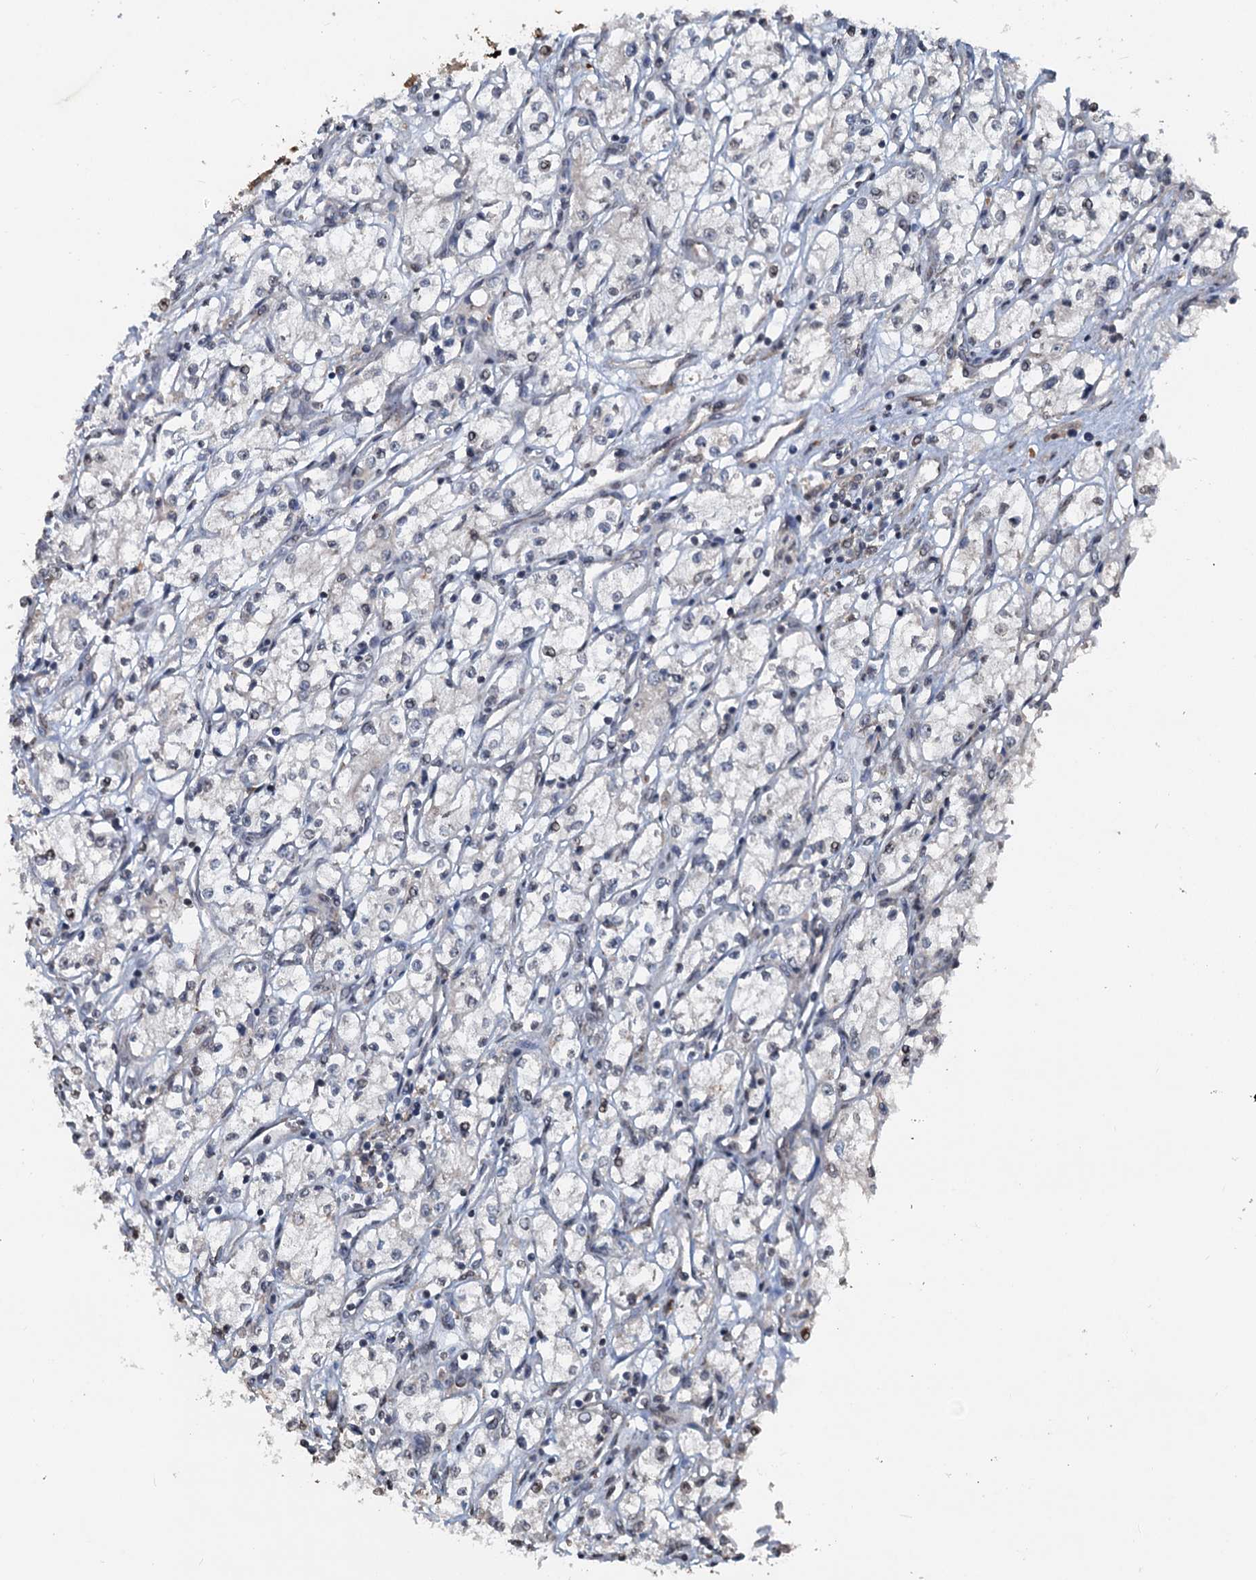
{"staining": {"intensity": "negative", "quantity": "none", "location": "none"}, "tissue": "renal cancer", "cell_type": "Tumor cells", "image_type": "cancer", "snomed": [{"axis": "morphology", "description": "Adenocarcinoma, NOS"}, {"axis": "topography", "description": "Kidney"}], "caption": "Protein analysis of renal cancer (adenocarcinoma) exhibits no significant staining in tumor cells. (DAB IHC visualized using brightfield microscopy, high magnification).", "gene": "N4BP2L2", "patient": {"sex": "male", "age": 59}}